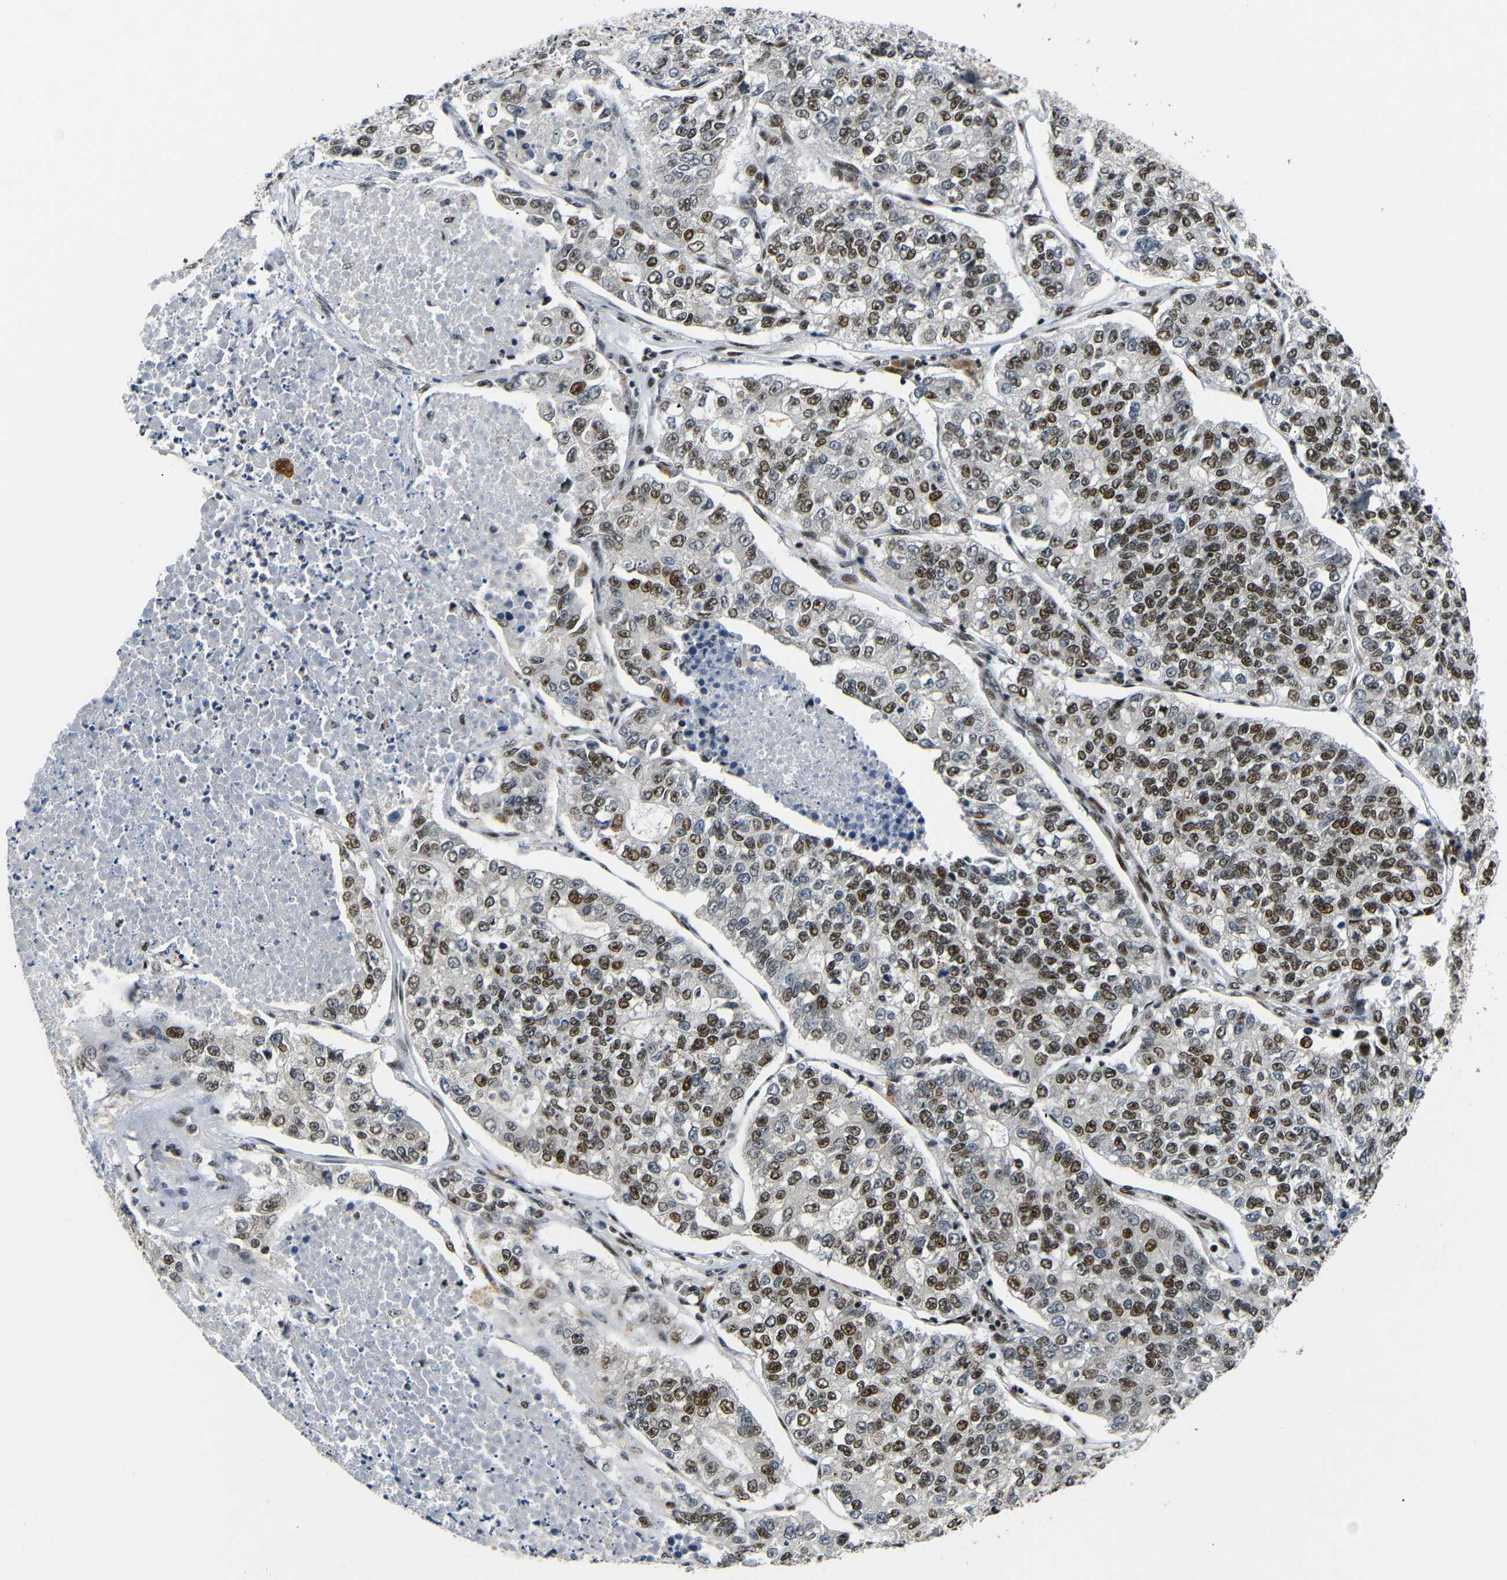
{"staining": {"intensity": "strong", "quantity": ">75%", "location": "nuclear"}, "tissue": "lung cancer", "cell_type": "Tumor cells", "image_type": "cancer", "snomed": [{"axis": "morphology", "description": "Adenocarcinoma, NOS"}, {"axis": "topography", "description": "Lung"}], "caption": "About >75% of tumor cells in human adenocarcinoma (lung) reveal strong nuclear protein staining as visualized by brown immunohistochemical staining.", "gene": "SETDB2", "patient": {"sex": "male", "age": 49}}